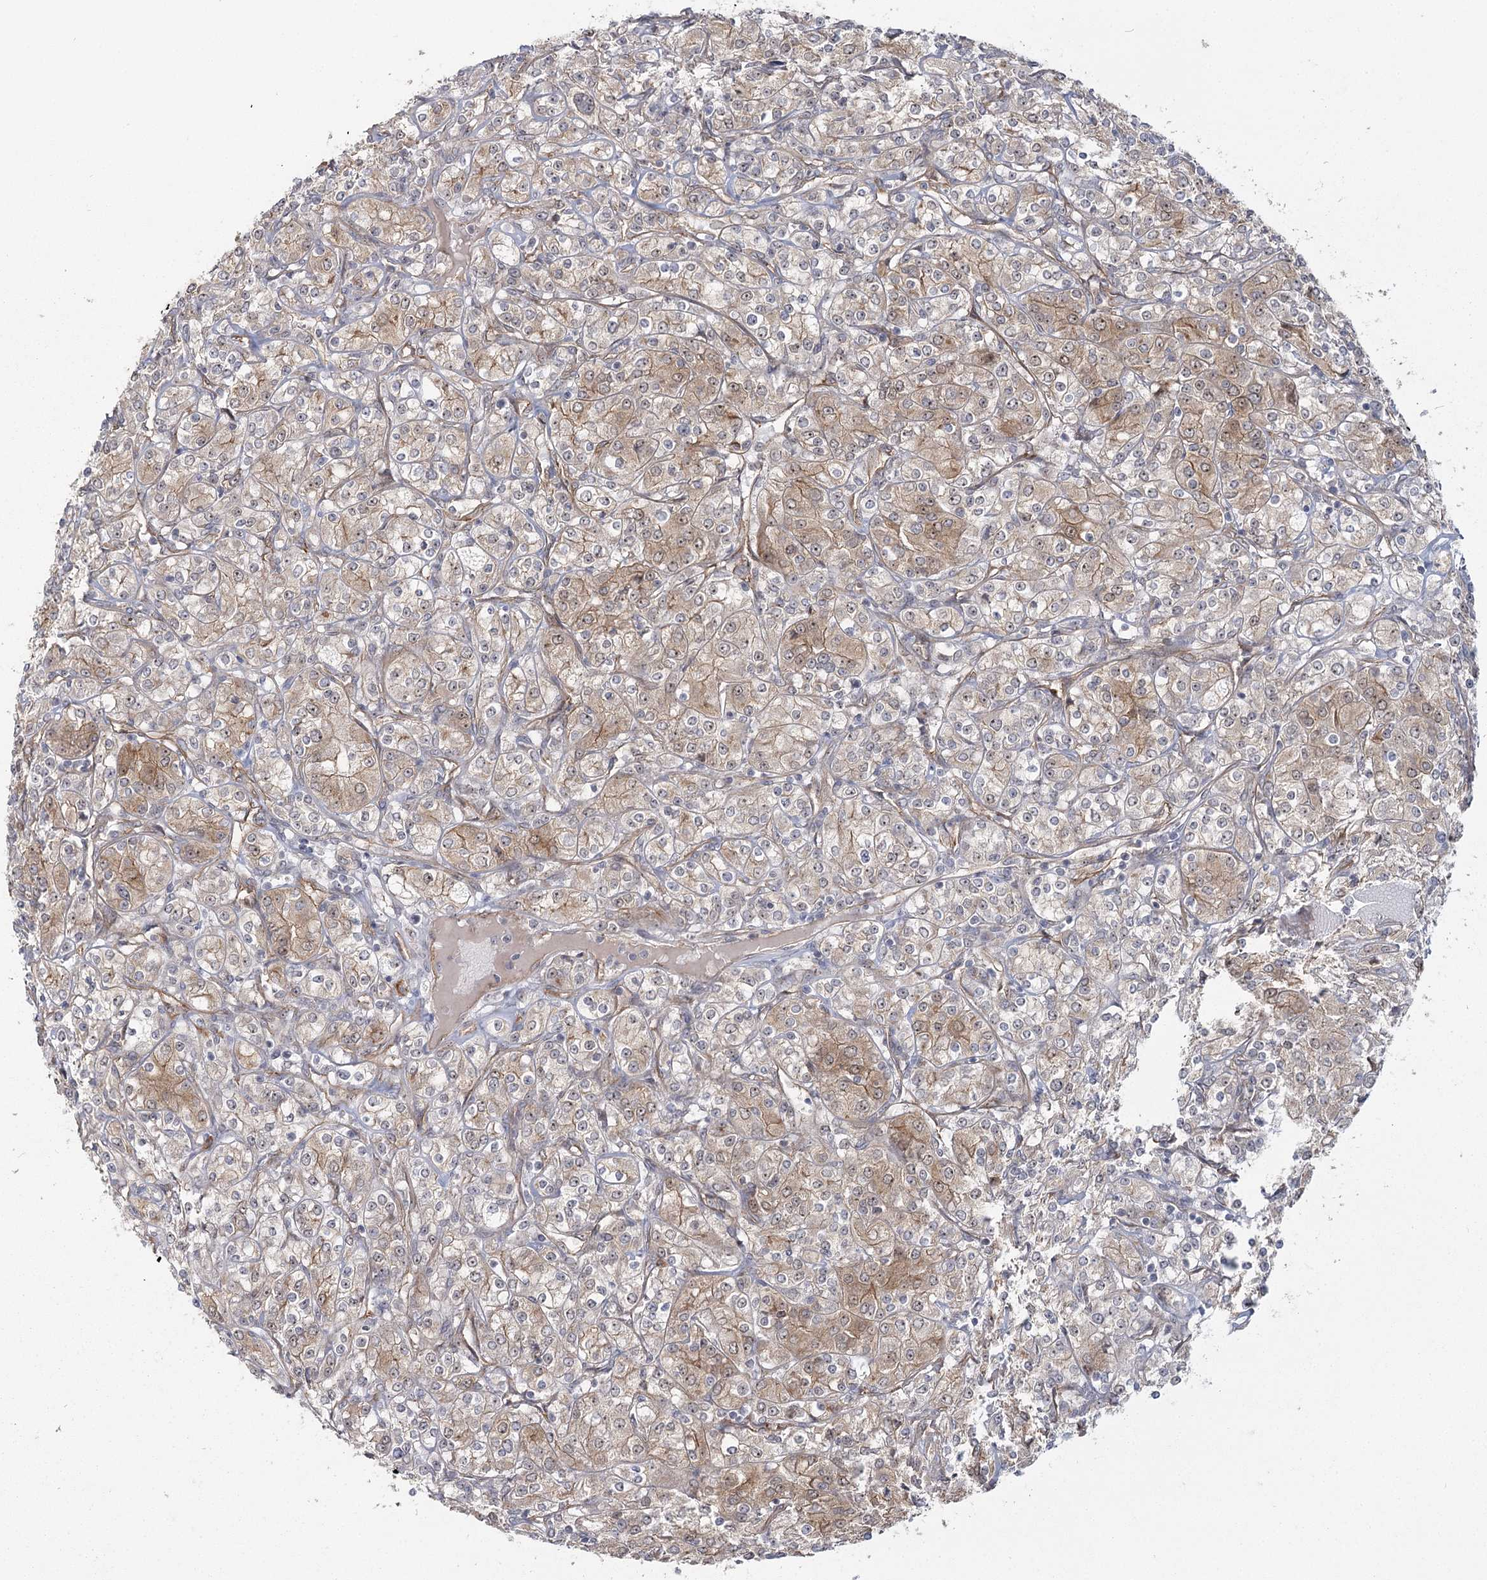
{"staining": {"intensity": "weak", "quantity": "<25%", "location": "cytoplasmic/membranous"}, "tissue": "renal cancer", "cell_type": "Tumor cells", "image_type": "cancer", "snomed": [{"axis": "morphology", "description": "Adenocarcinoma, NOS"}, {"axis": "topography", "description": "Kidney"}], "caption": "Tumor cells are negative for brown protein staining in adenocarcinoma (renal).", "gene": "RPP14", "patient": {"sex": "male", "age": 77}}